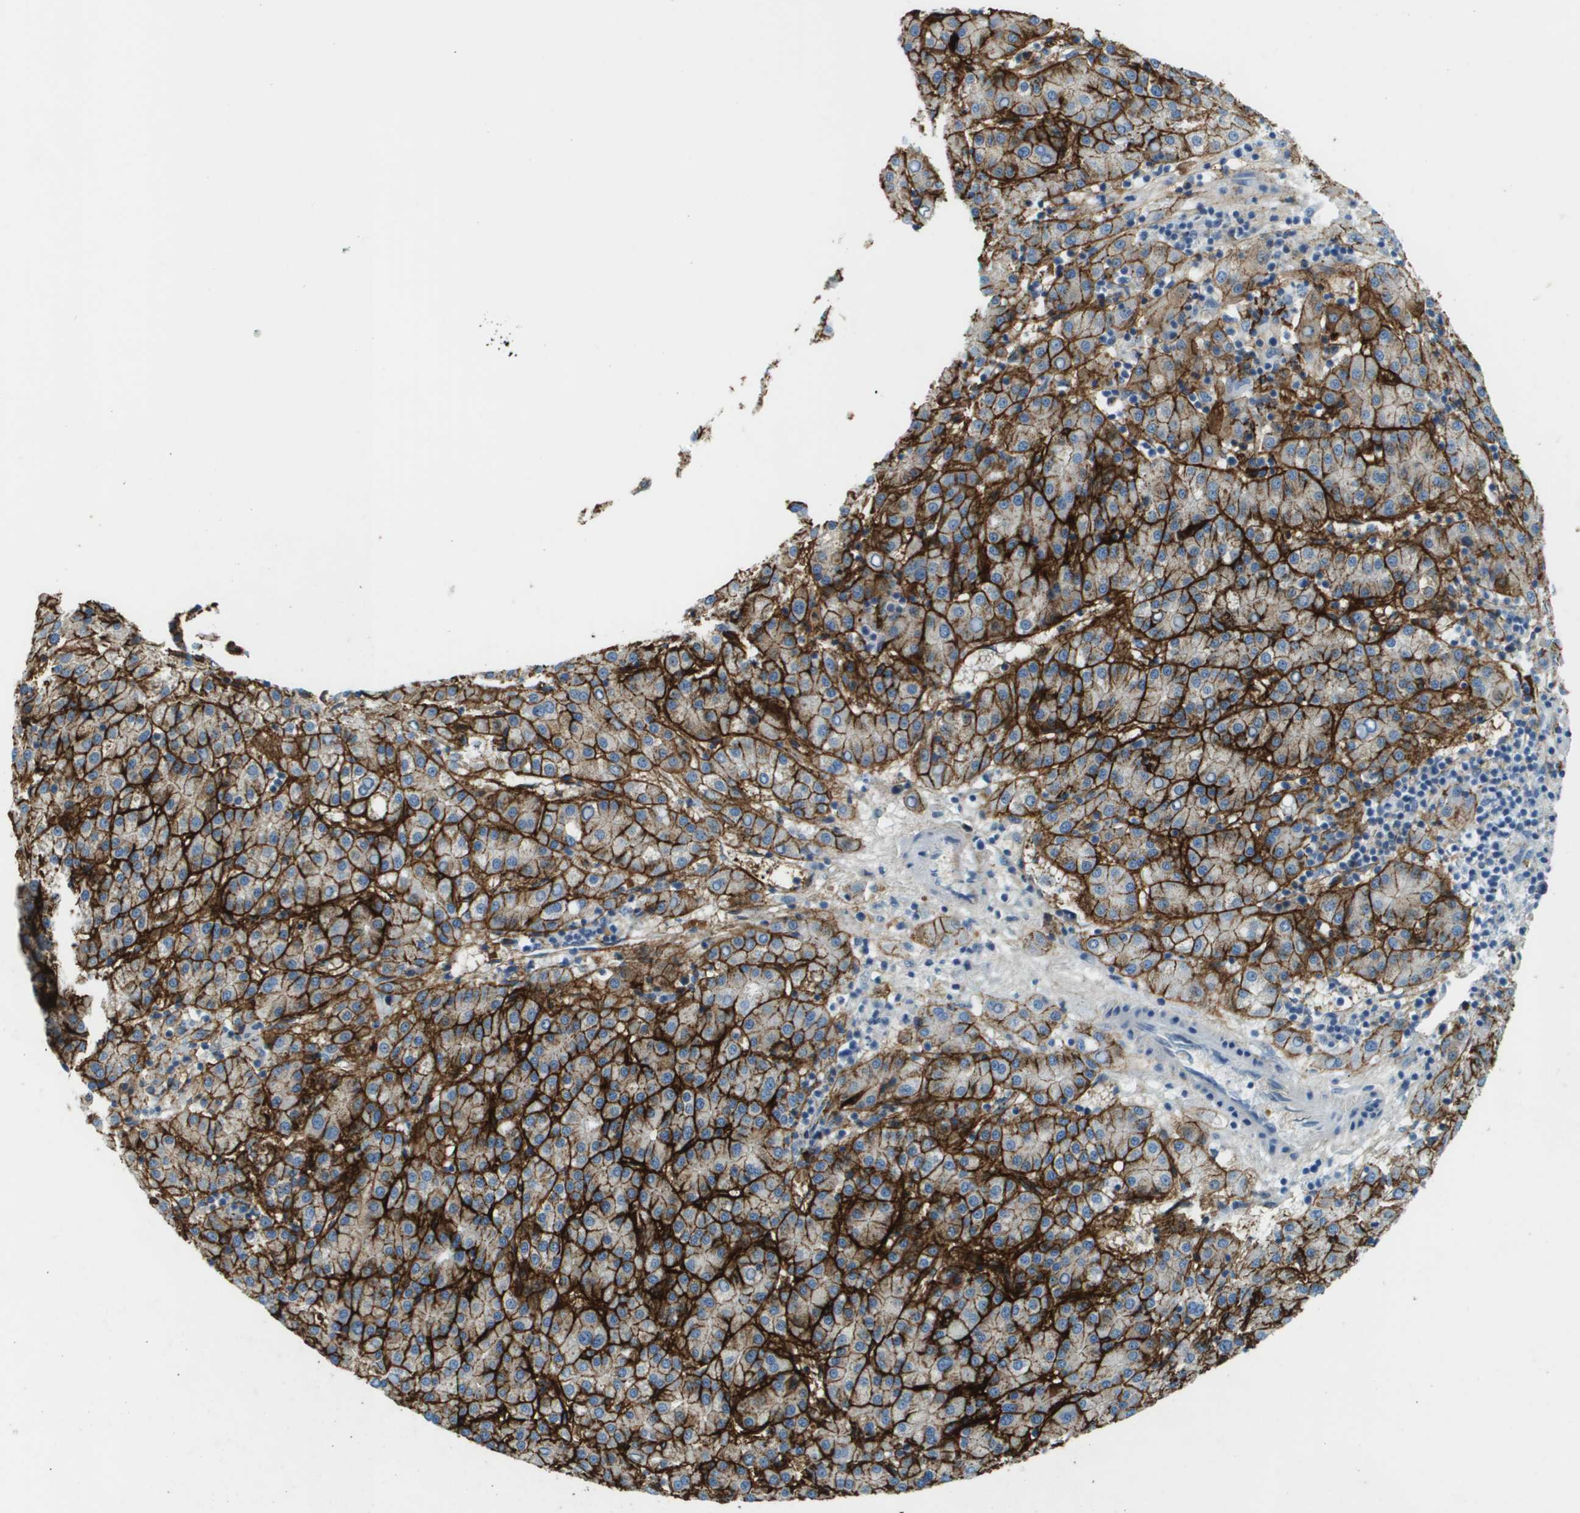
{"staining": {"intensity": "strong", "quantity": ">75%", "location": "cytoplasmic/membranous"}, "tissue": "liver cancer", "cell_type": "Tumor cells", "image_type": "cancer", "snomed": [{"axis": "morphology", "description": "Carcinoma, Hepatocellular, NOS"}, {"axis": "topography", "description": "Liver"}], "caption": "Human liver hepatocellular carcinoma stained with a protein marker shows strong staining in tumor cells.", "gene": "SDC1", "patient": {"sex": "female", "age": 58}}